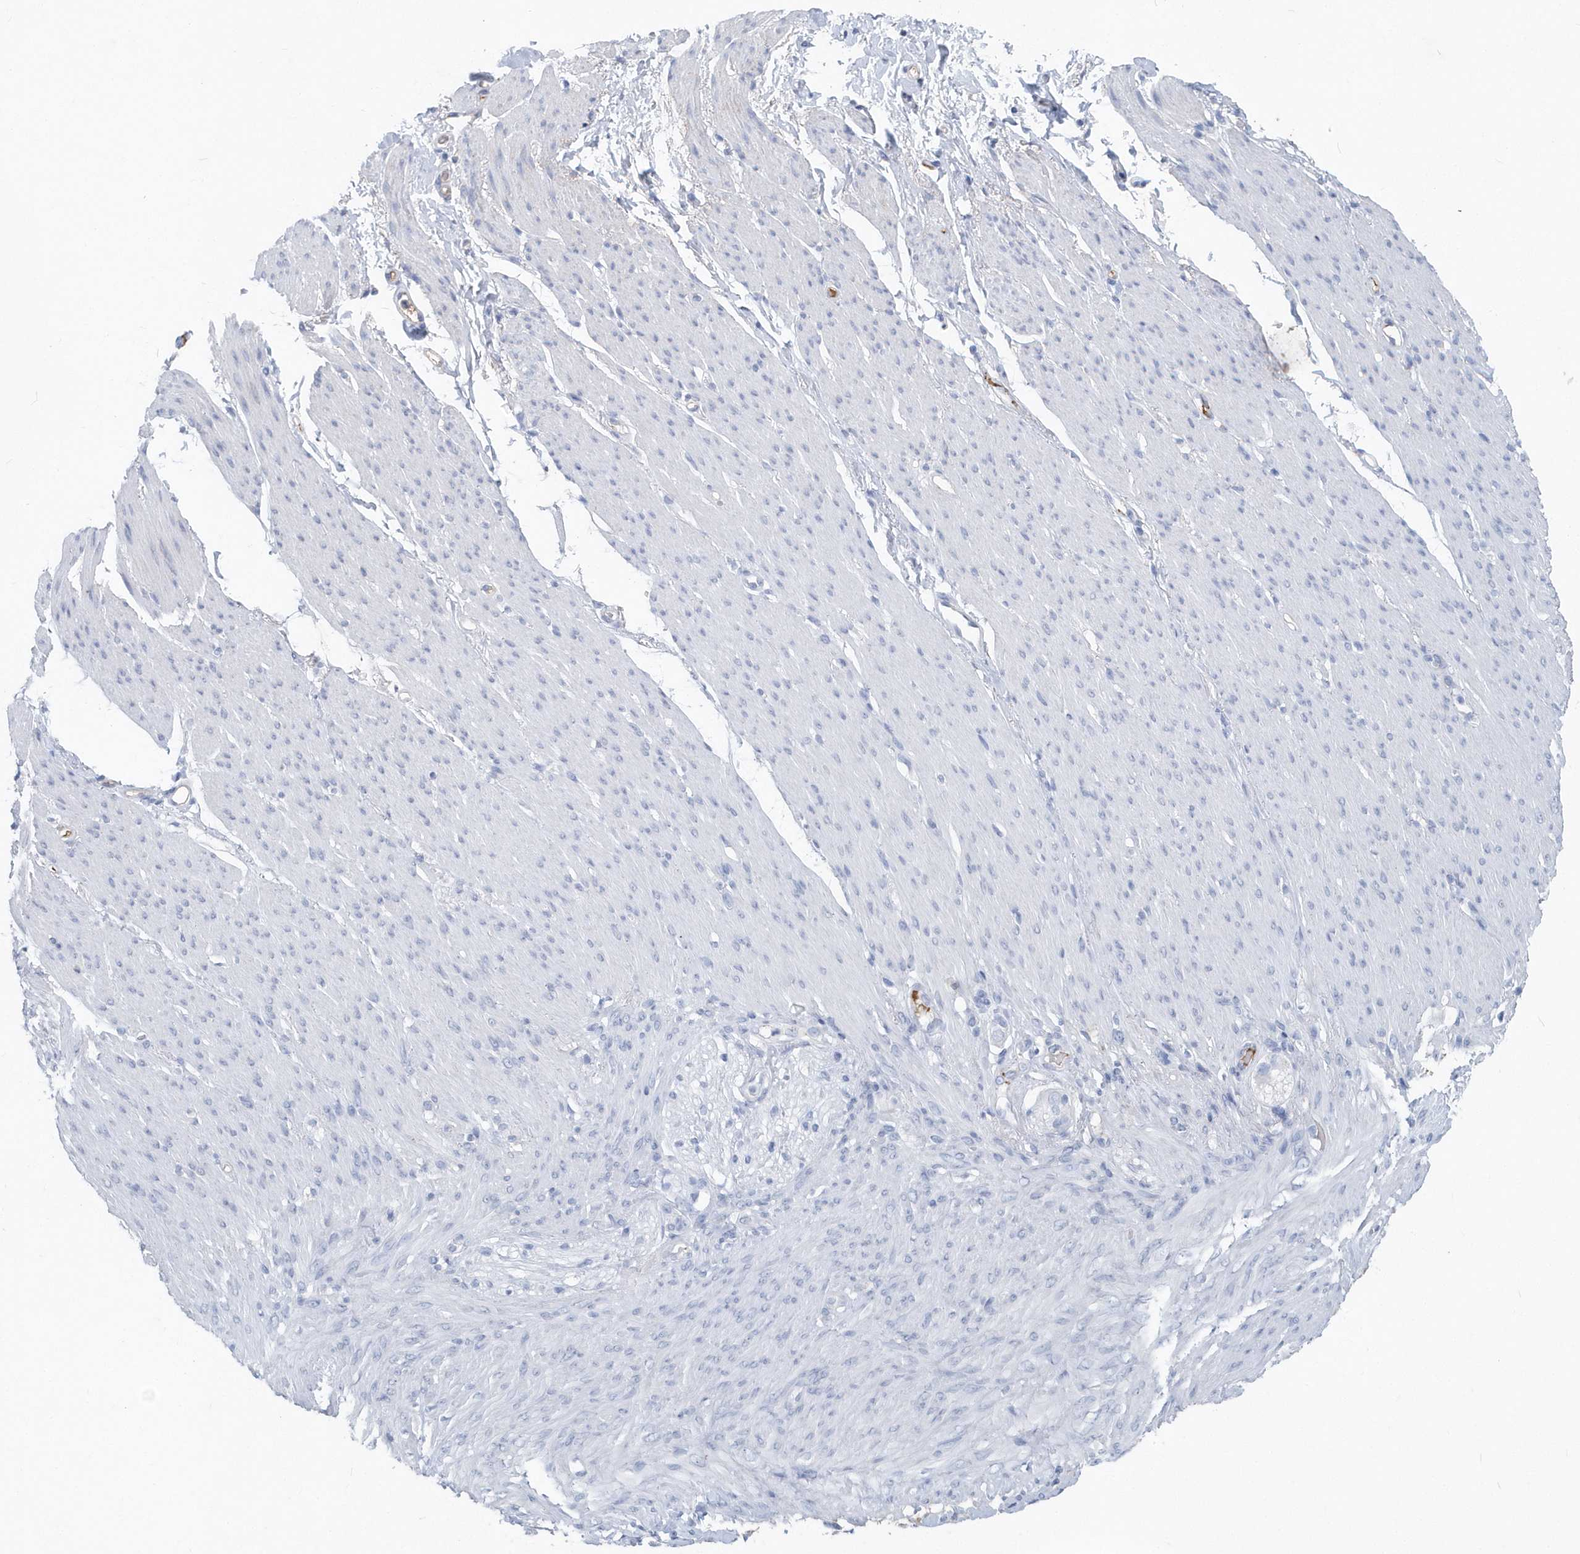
{"staining": {"intensity": "negative", "quantity": "25%-75%", "location": "none"}, "tissue": "soft tissue", "cell_type": "Fibroblasts", "image_type": "normal", "snomed": [{"axis": "morphology", "description": "Normal tissue, NOS"}, {"axis": "topography", "description": "Colon"}, {"axis": "topography", "description": "Peripheral nerve tissue"}], "caption": "Immunohistochemistry (IHC) micrograph of benign soft tissue: soft tissue stained with DAB displays no significant protein staining in fibroblasts. The staining is performed using DAB brown chromogen with nuclei counter-stained in using hematoxylin.", "gene": "JCHAIN", "patient": {"sex": "female", "age": 61}}